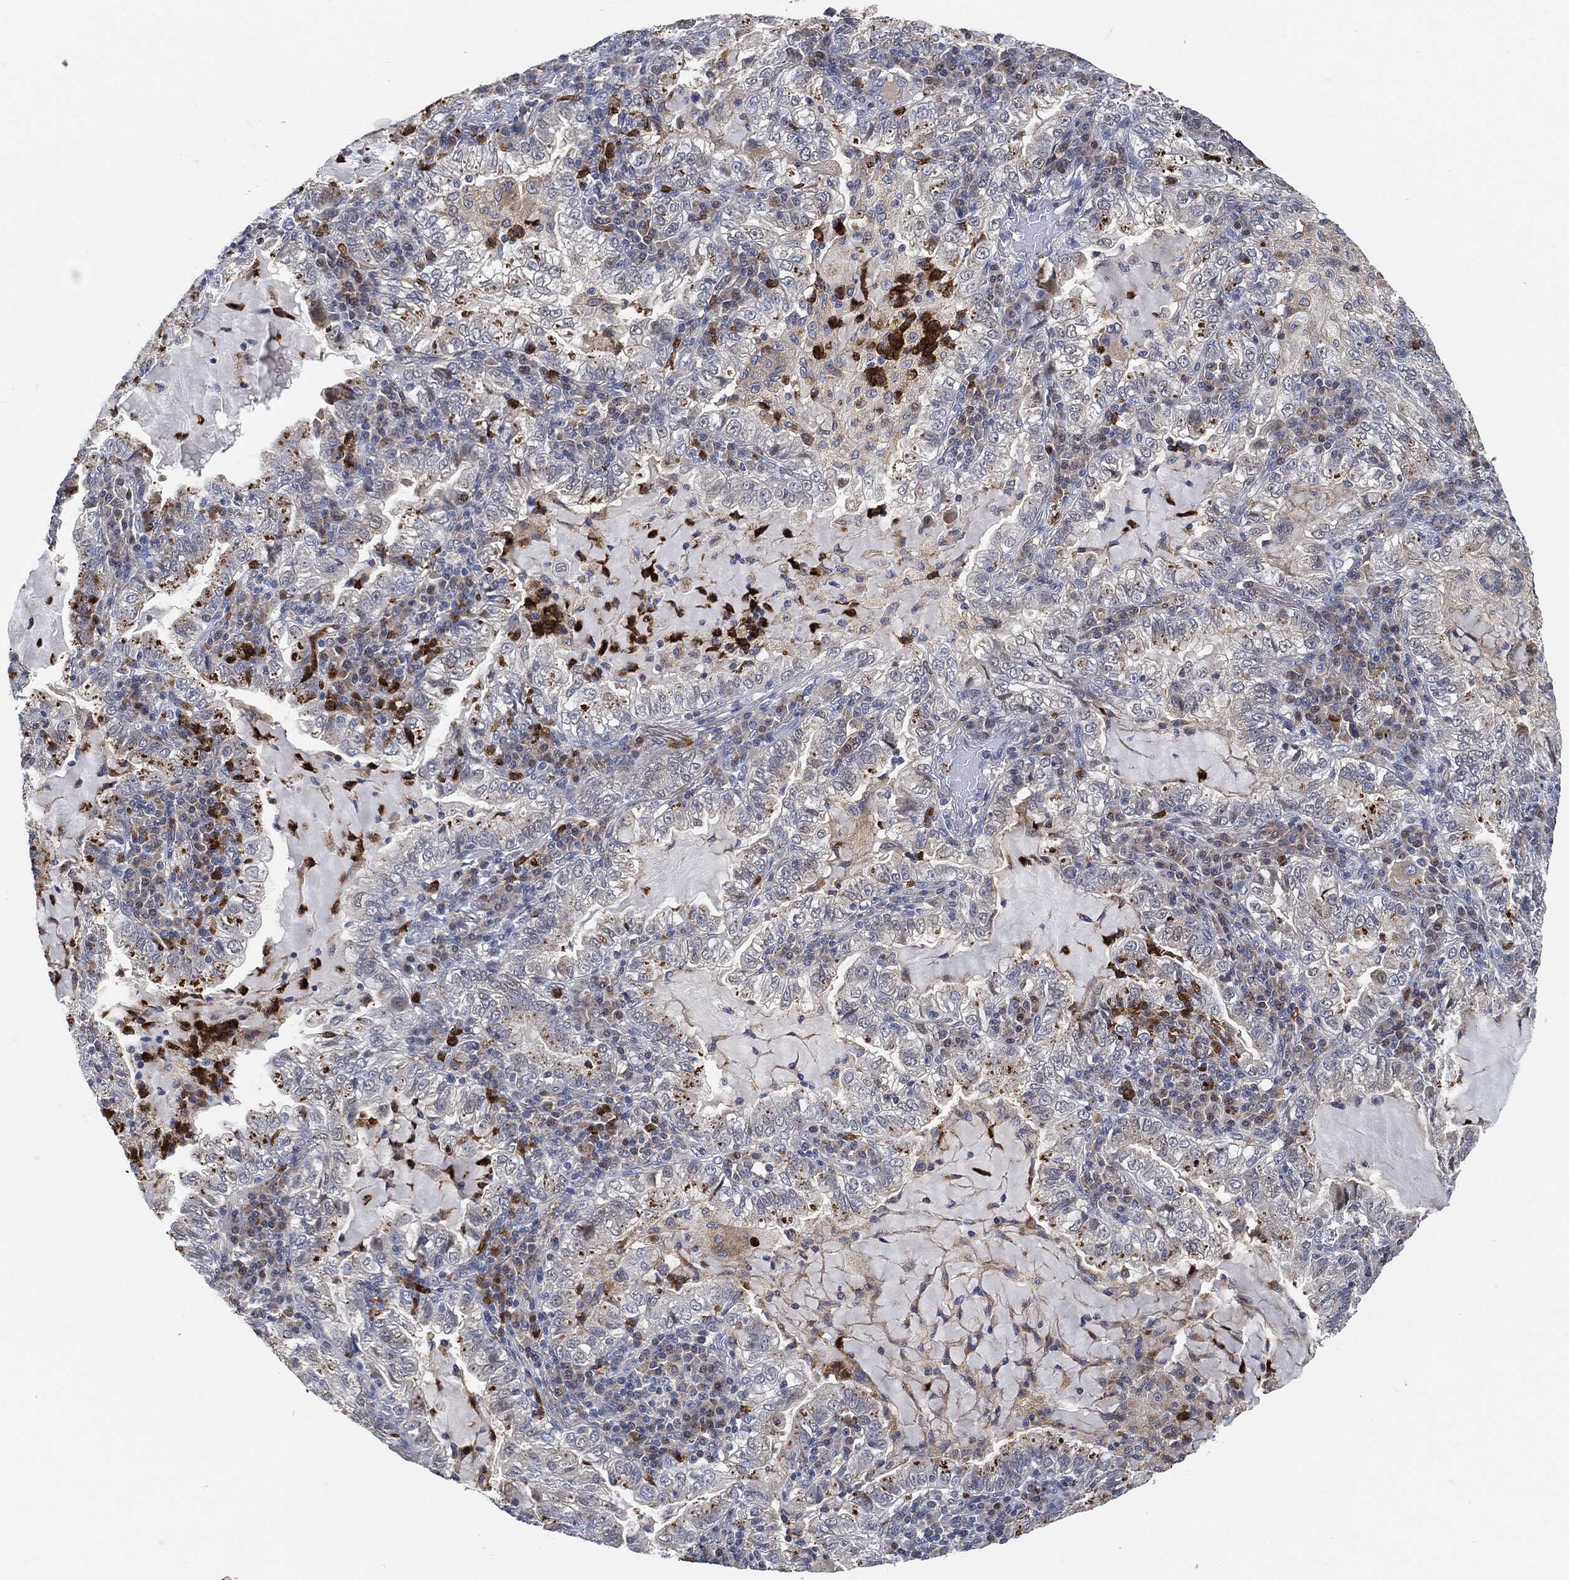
{"staining": {"intensity": "strong", "quantity": "25%-75%", "location": "cytoplasmic/membranous"}, "tissue": "lung cancer", "cell_type": "Tumor cells", "image_type": "cancer", "snomed": [{"axis": "morphology", "description": "Adenocarcinoma, NOS"}, {"axis": "topography", "description": "Lung"}], "caption": "Adenocarcinoma (lung) stained with a protein marker exhibits strong staining in tumor cells.", "gene": "VSIG4", "patient": {"sex": "female", "age": 73}}